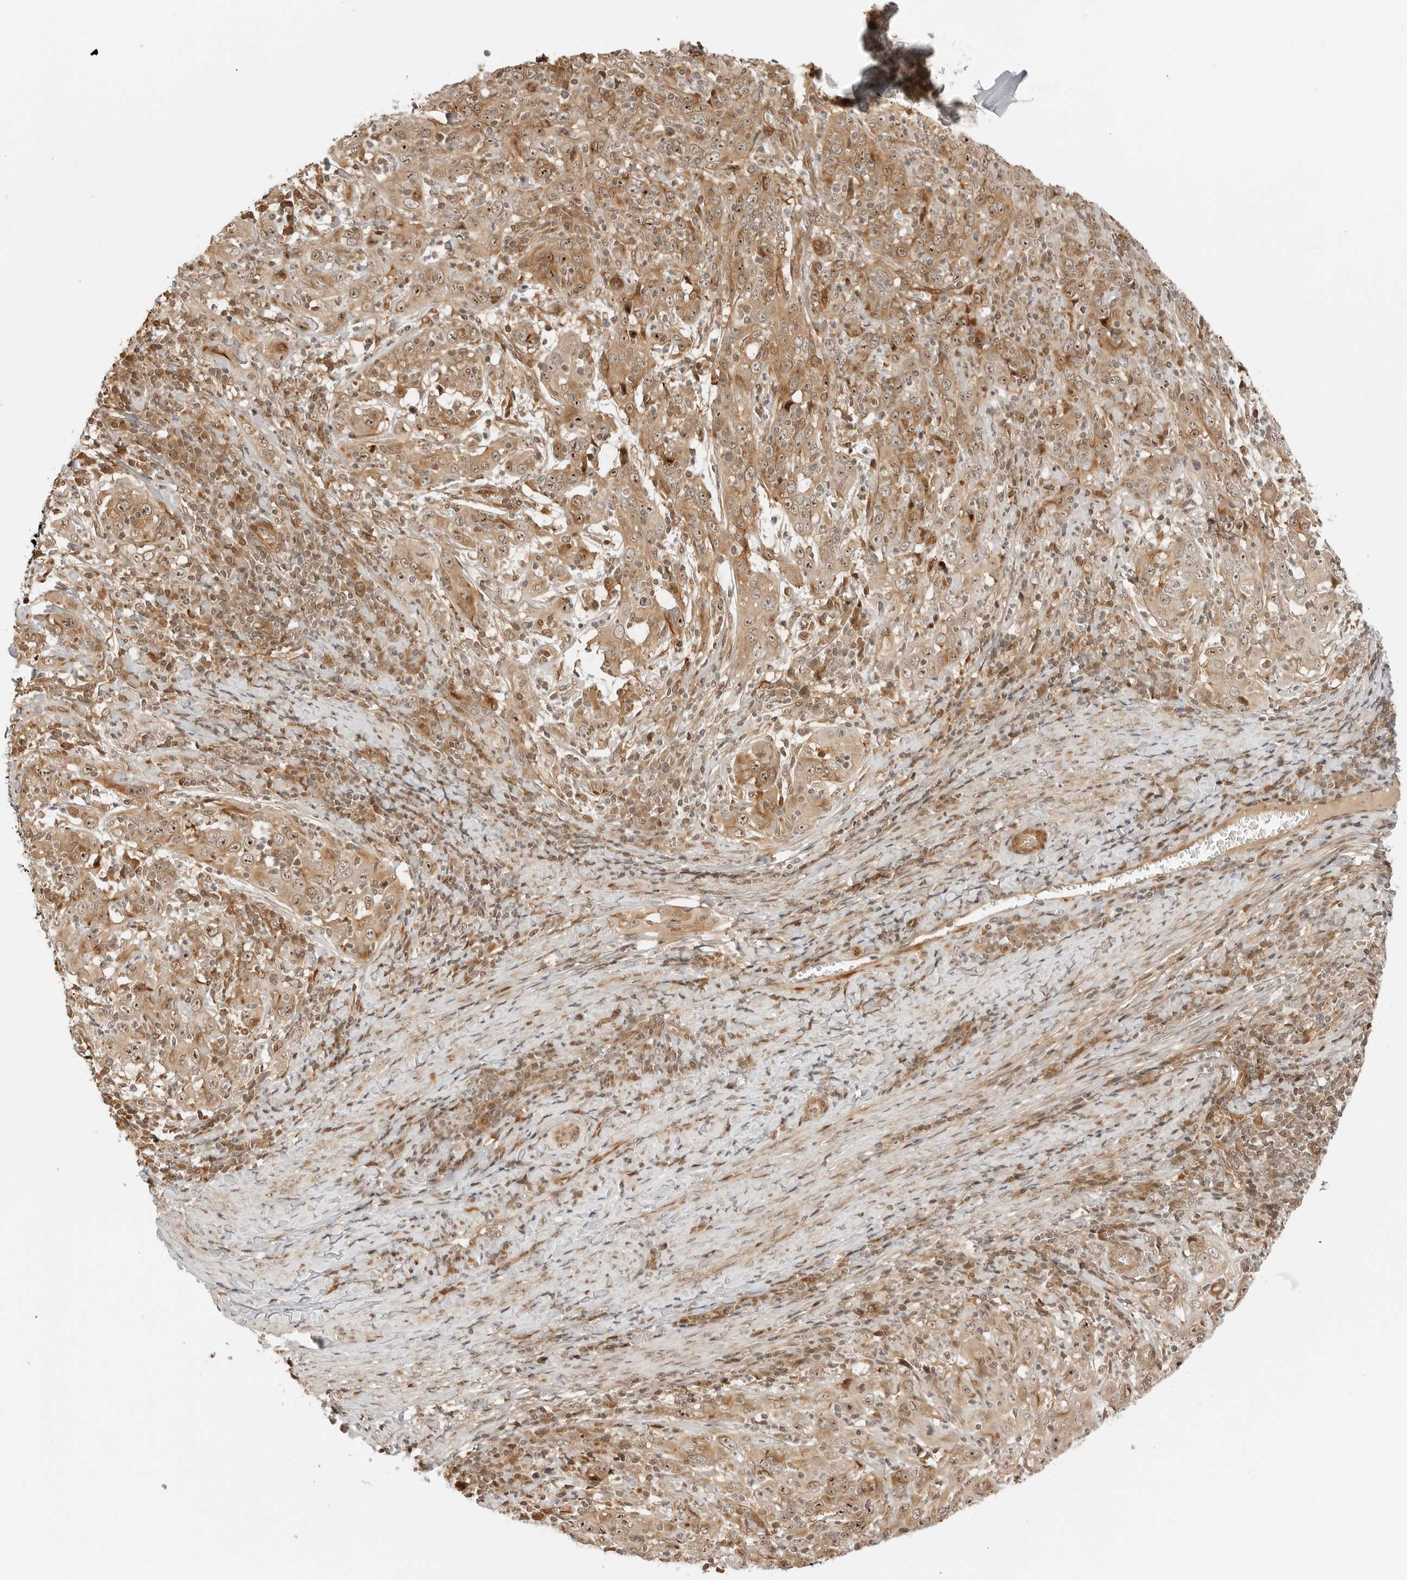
{"staining": {"intensity": "moderate", "quantity": ">75%", "location": "cytoplasmic/membranous,nuclear"}, "tissue": "cervical cancer", "cell_type": "Tumor cells", "image_type": "cancer", "snomed": [{"axis": "morphology", "description": "Squamous cell carcinoma, NOS"}, {"axis": "topography", "description": "Cervix"}], "caption": "An IHC photomicrograph of neoplastic tissue is shown. Protein staining in brown highlights moderate cytoplasmic/membranous and nuclear positivity in cervical cancer (squamous cell carcinoma) within tumor cells. (IHC, brightfield microscopy, high magnification).", "gene": "GEM", "patient": {"sex": "female", "age": 46}}